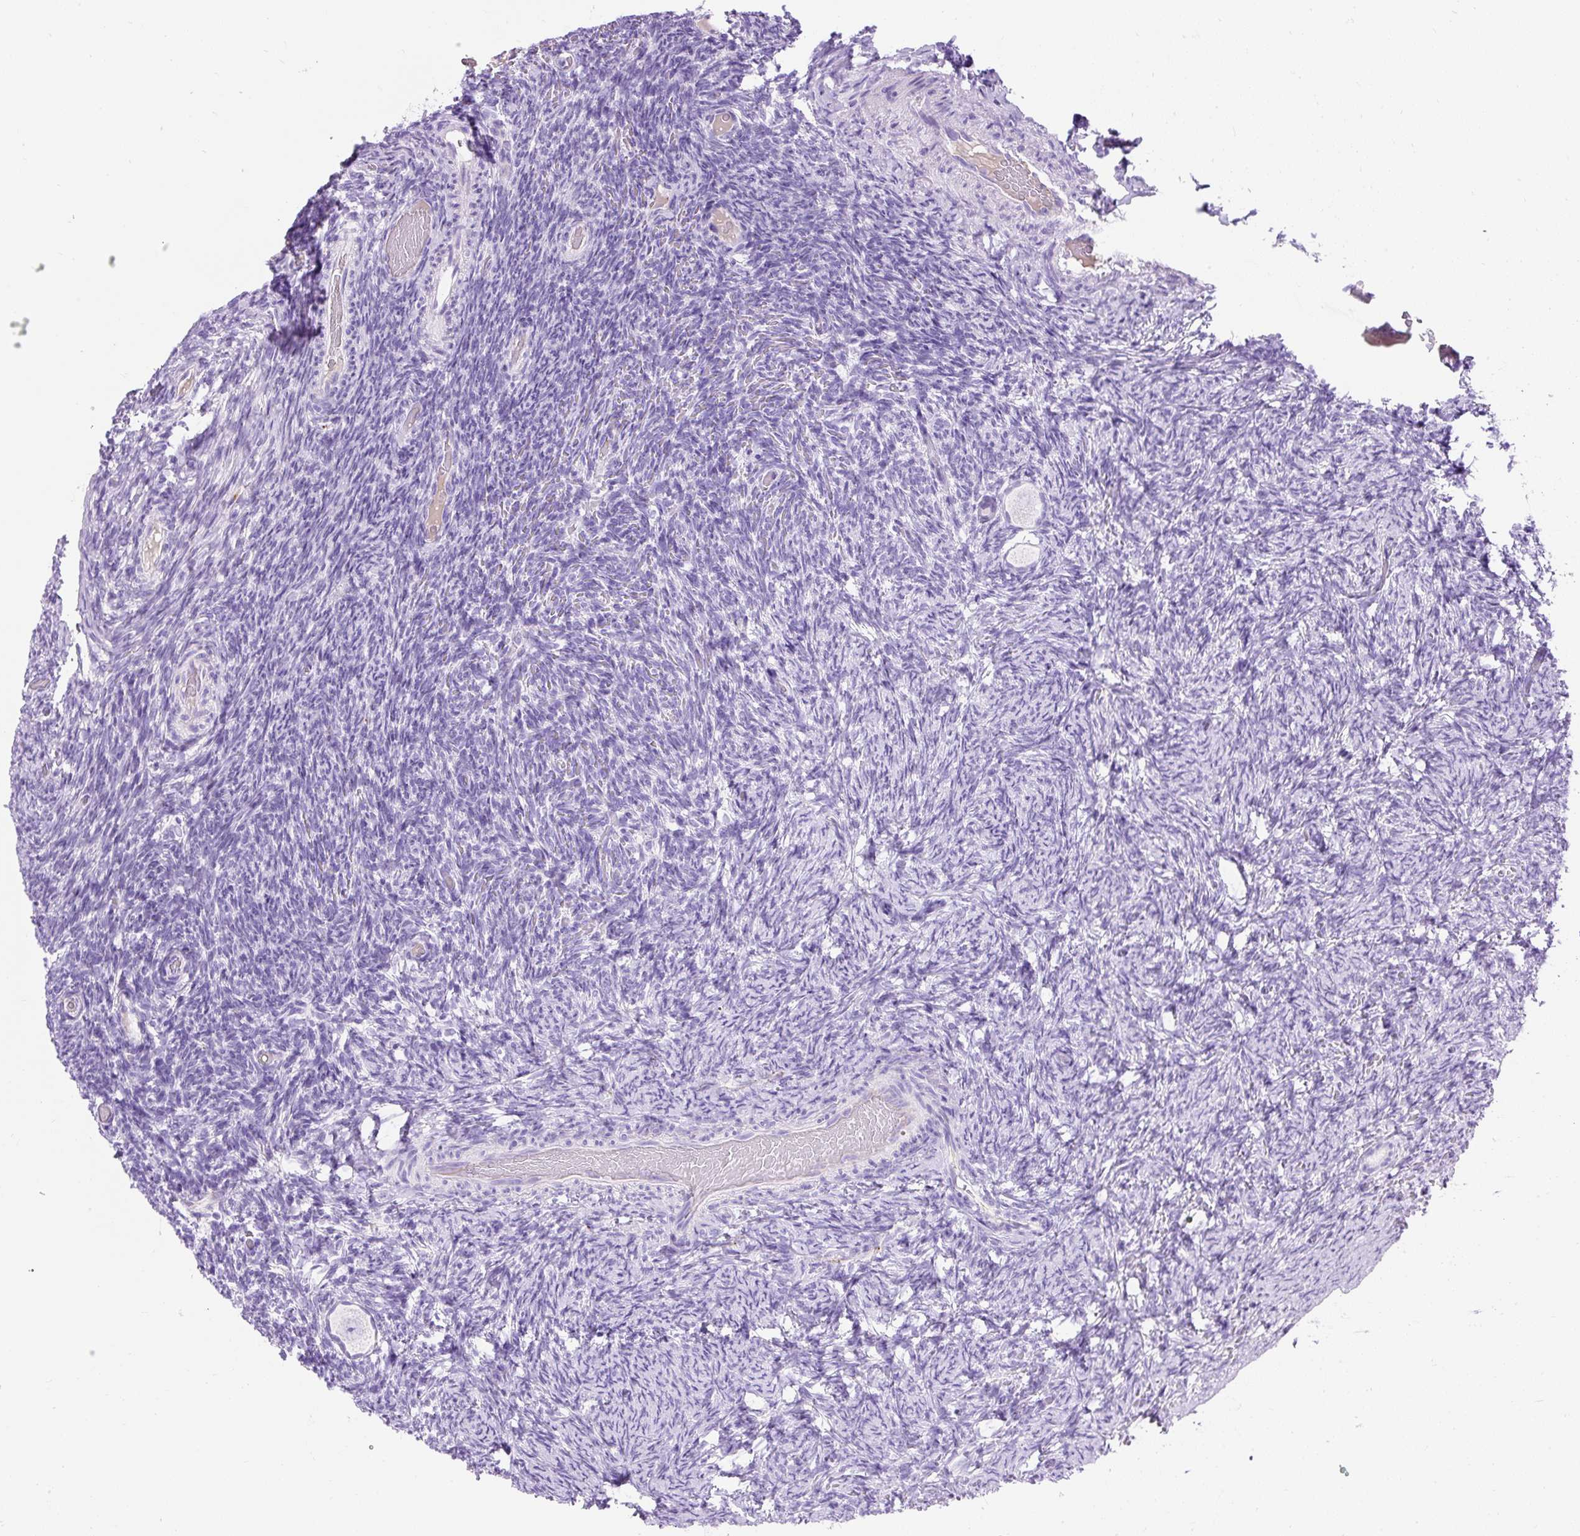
{"staining": {"intensity": "negative", "quantity": "none", "location": "none"}, "tissue": "ovary", "cell_type": "Follicle cells", "image_type": "normal", "snomed": [{"axis": "morphology", "description": "Normal tissue, NOS"}, {"axis": "topography", "description": "Ovary"}], "caption": "Follicle cells are negative for protein expression in benign human ovary.", "gene": "HEXB", "patient": {"sex": "female", "age": 34}}